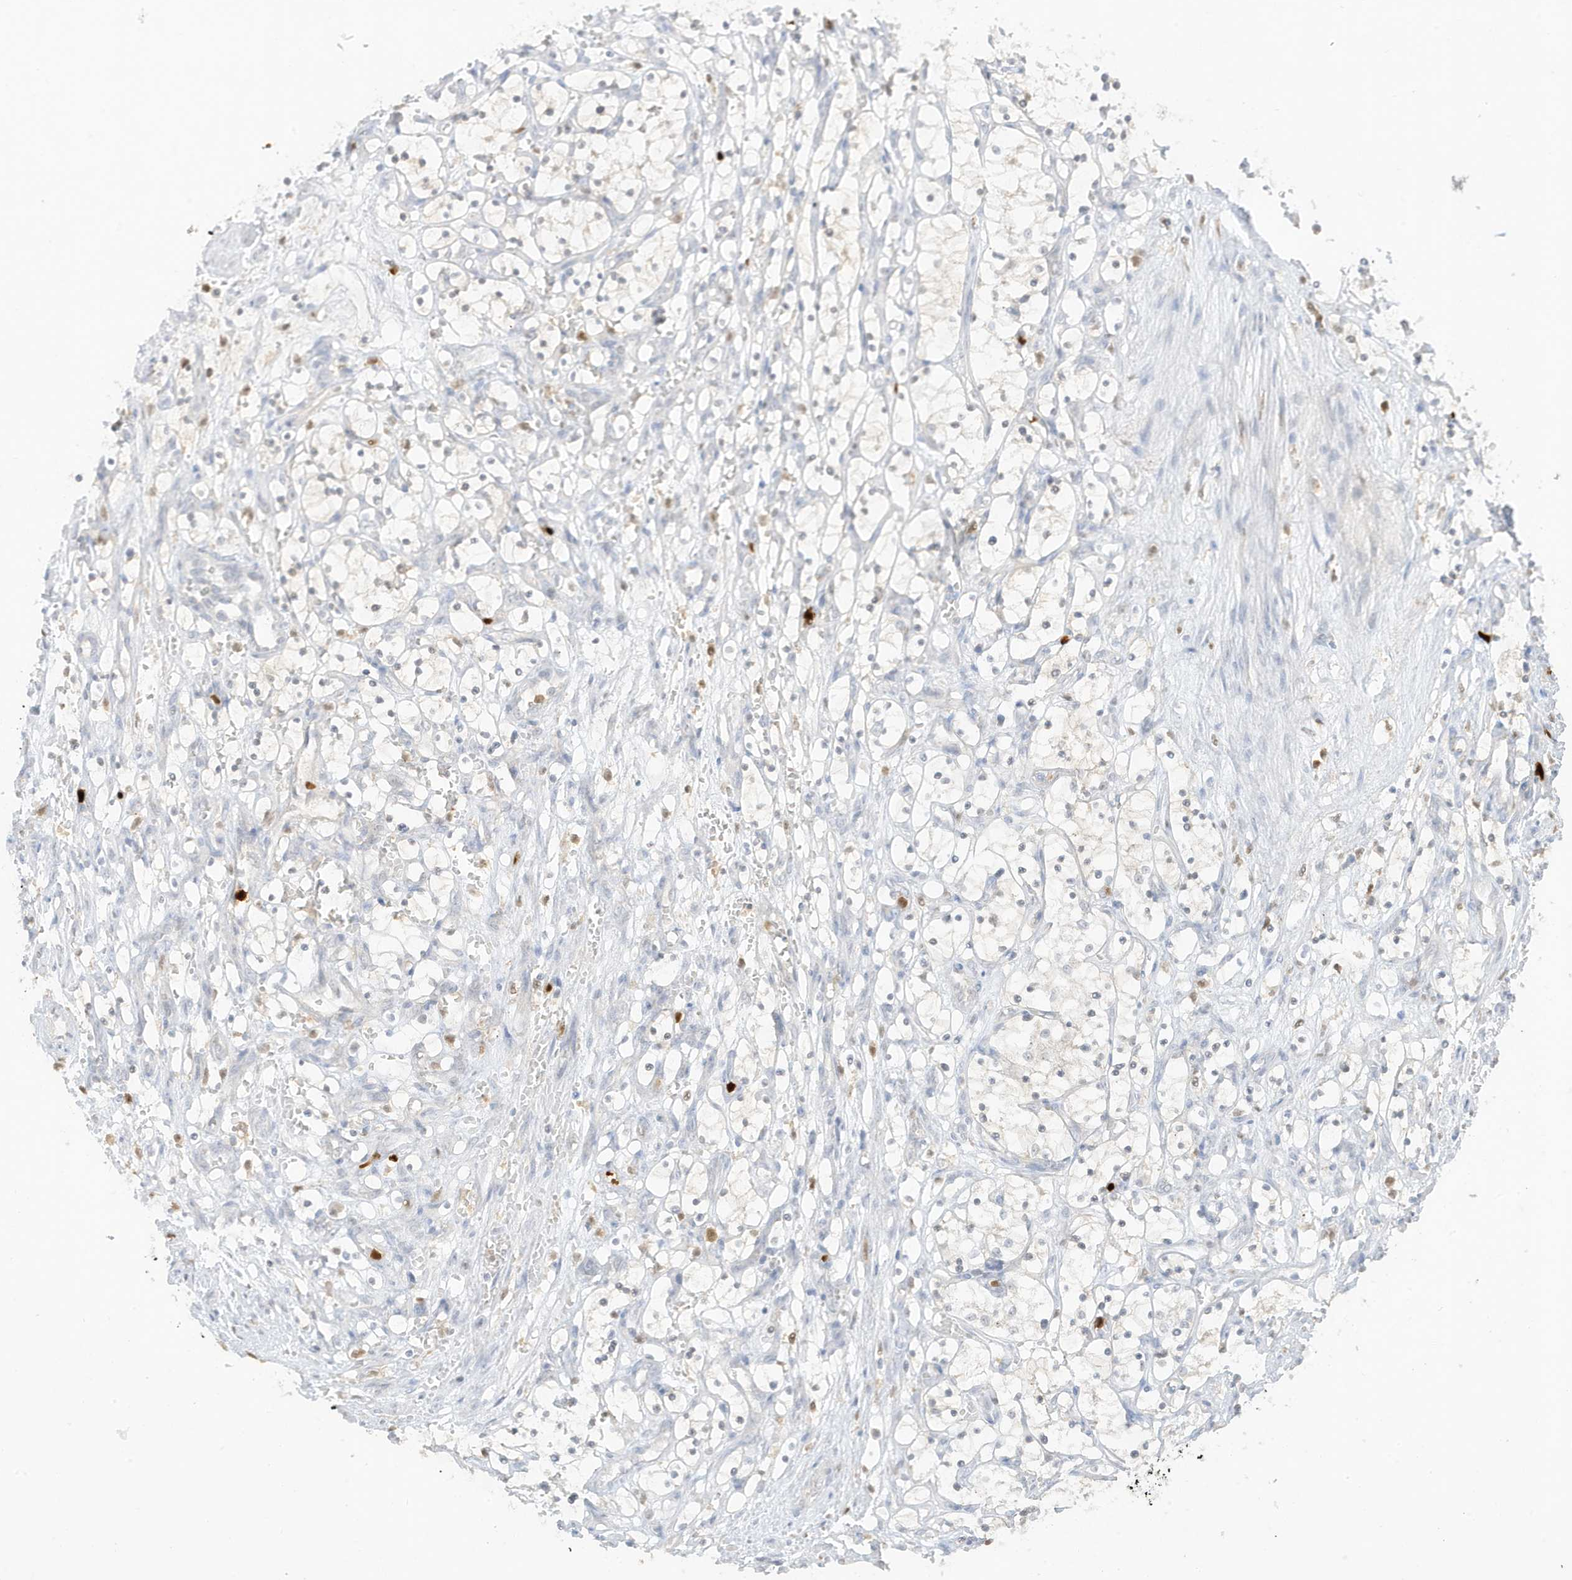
{"staining": {"intensity": "negative", "quantity": "none", "location": "none"}, "tissue": "renal cancer", "cell_type": "Tumor cells", "image_type": "cancer", "snomed": [{"axis": "morphology", "description": "Adenocarcinoma, NOS"}, {"axis": "topography", "description": "Kidney"}], "caption": "The histopathology image exhibits no staining of tumor cells in adenocarcinoma (renal).", "gene": "GCA", "patient": {"sex": "female", "age": 69}}